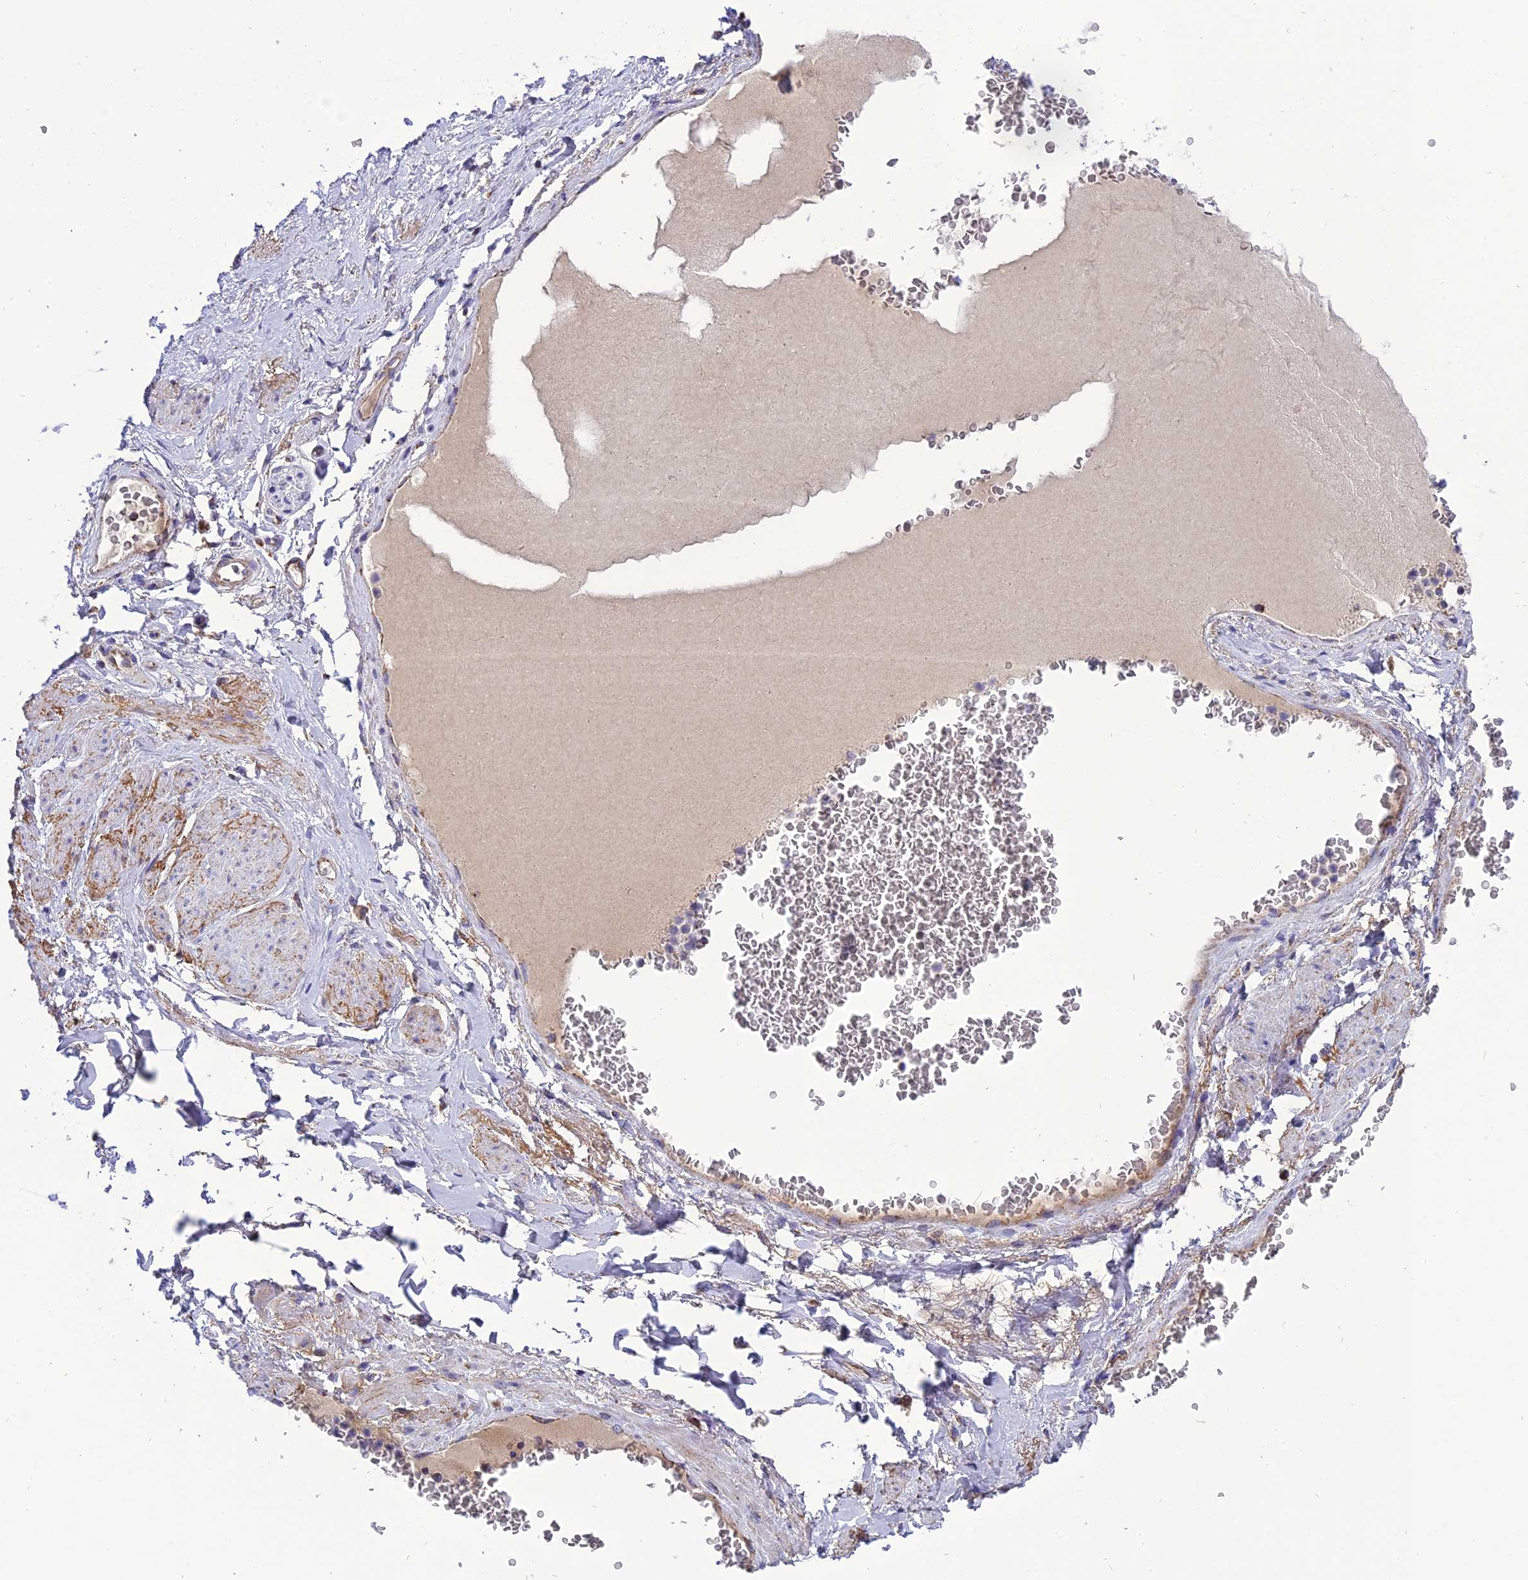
{"staining": {"intensity": "weak", "quantity": ">75%", "location": "cytoplasmic/membranous"}, "tissue": "soft tissue", "cell_type": "Fibroblasts", "image_type": "normal", "snomed": [{"axis": "morphology", "description": "Normal tissue, NOS"}, {"axis": "morphology", "description": "Adenocarcinoma, NOS"}, {"axis": "topography", "description": "Rectum"}, {"axis": "topography", "description": "Vagina"}, {"axis": "topography", "description": "Peripheral nerve tissue"}], "caption": "Immunohistochemistry (DAB (3,3'-diaminobenzidine)) staining of normal soft tissue shows weak cytoplasmic/membranous protein staining in approximately >75% of fibroblasts. The staining was performed using DAB to visualize the protein expression in brown, while the nuclei were stained in blue with hematoxylin (Magnification: 20x).", "gene": "MRPS34", "patient": {"sex": "female", "age": 71}}